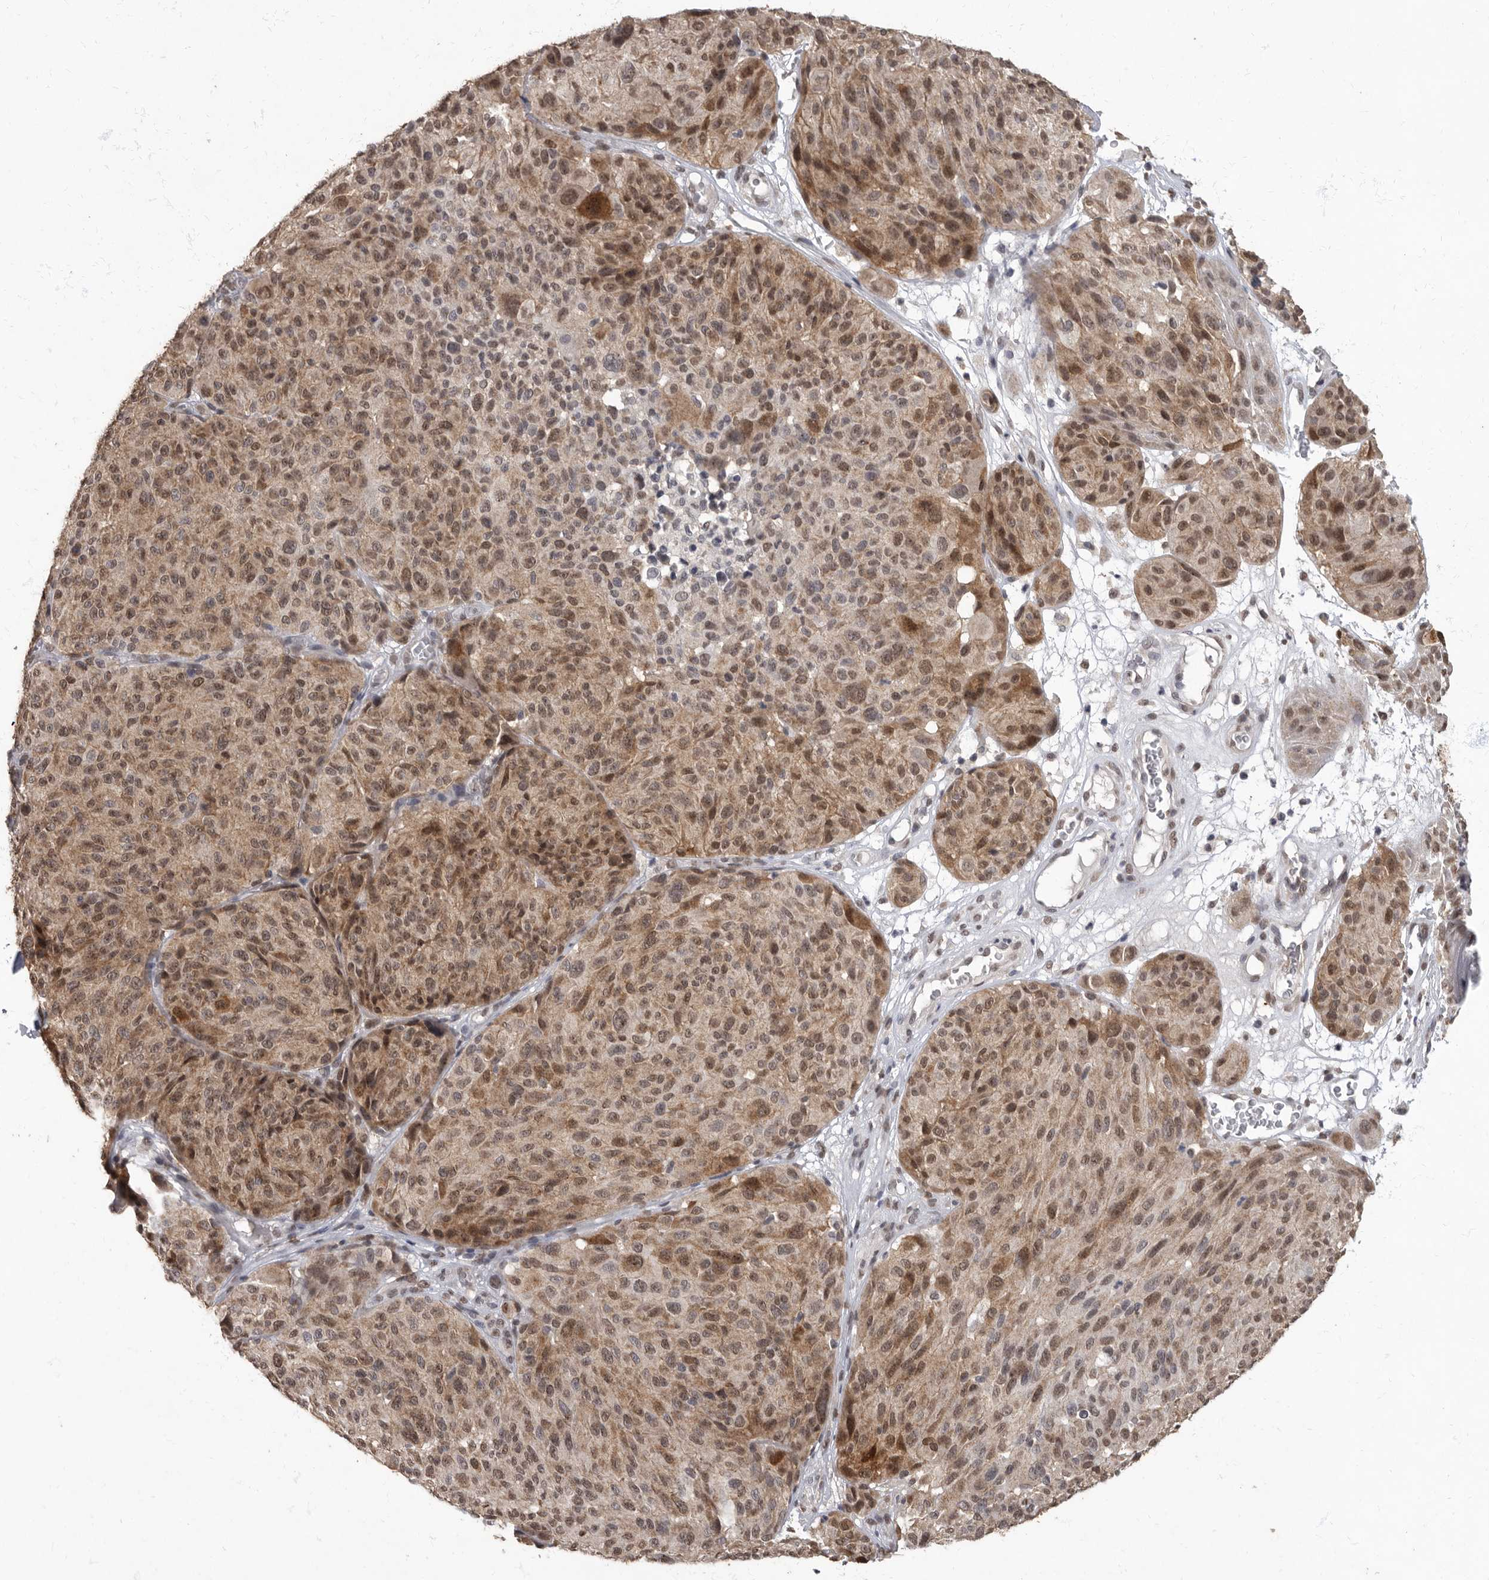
{"staining": {"intensity": "moderate", "quantity": ">75%", "location": "cytoplasmic/membranous,nuclear"}, "tissue": "melanoma", "cell_type": "Tumor cells", "image_type": "cancer", "snomed": [{"axis": "morphology", "description": "Malignant melanoma, NOS"}, {"axis": "topography", "description": "Skin"}], "caption": "Moderate cytoplasmic/membranous and nuclear expression is identified in about >75% of tumor cells in malignant melanoma.", "gene": "NBL1", "patient": {"sex": "male", "age": 83}}